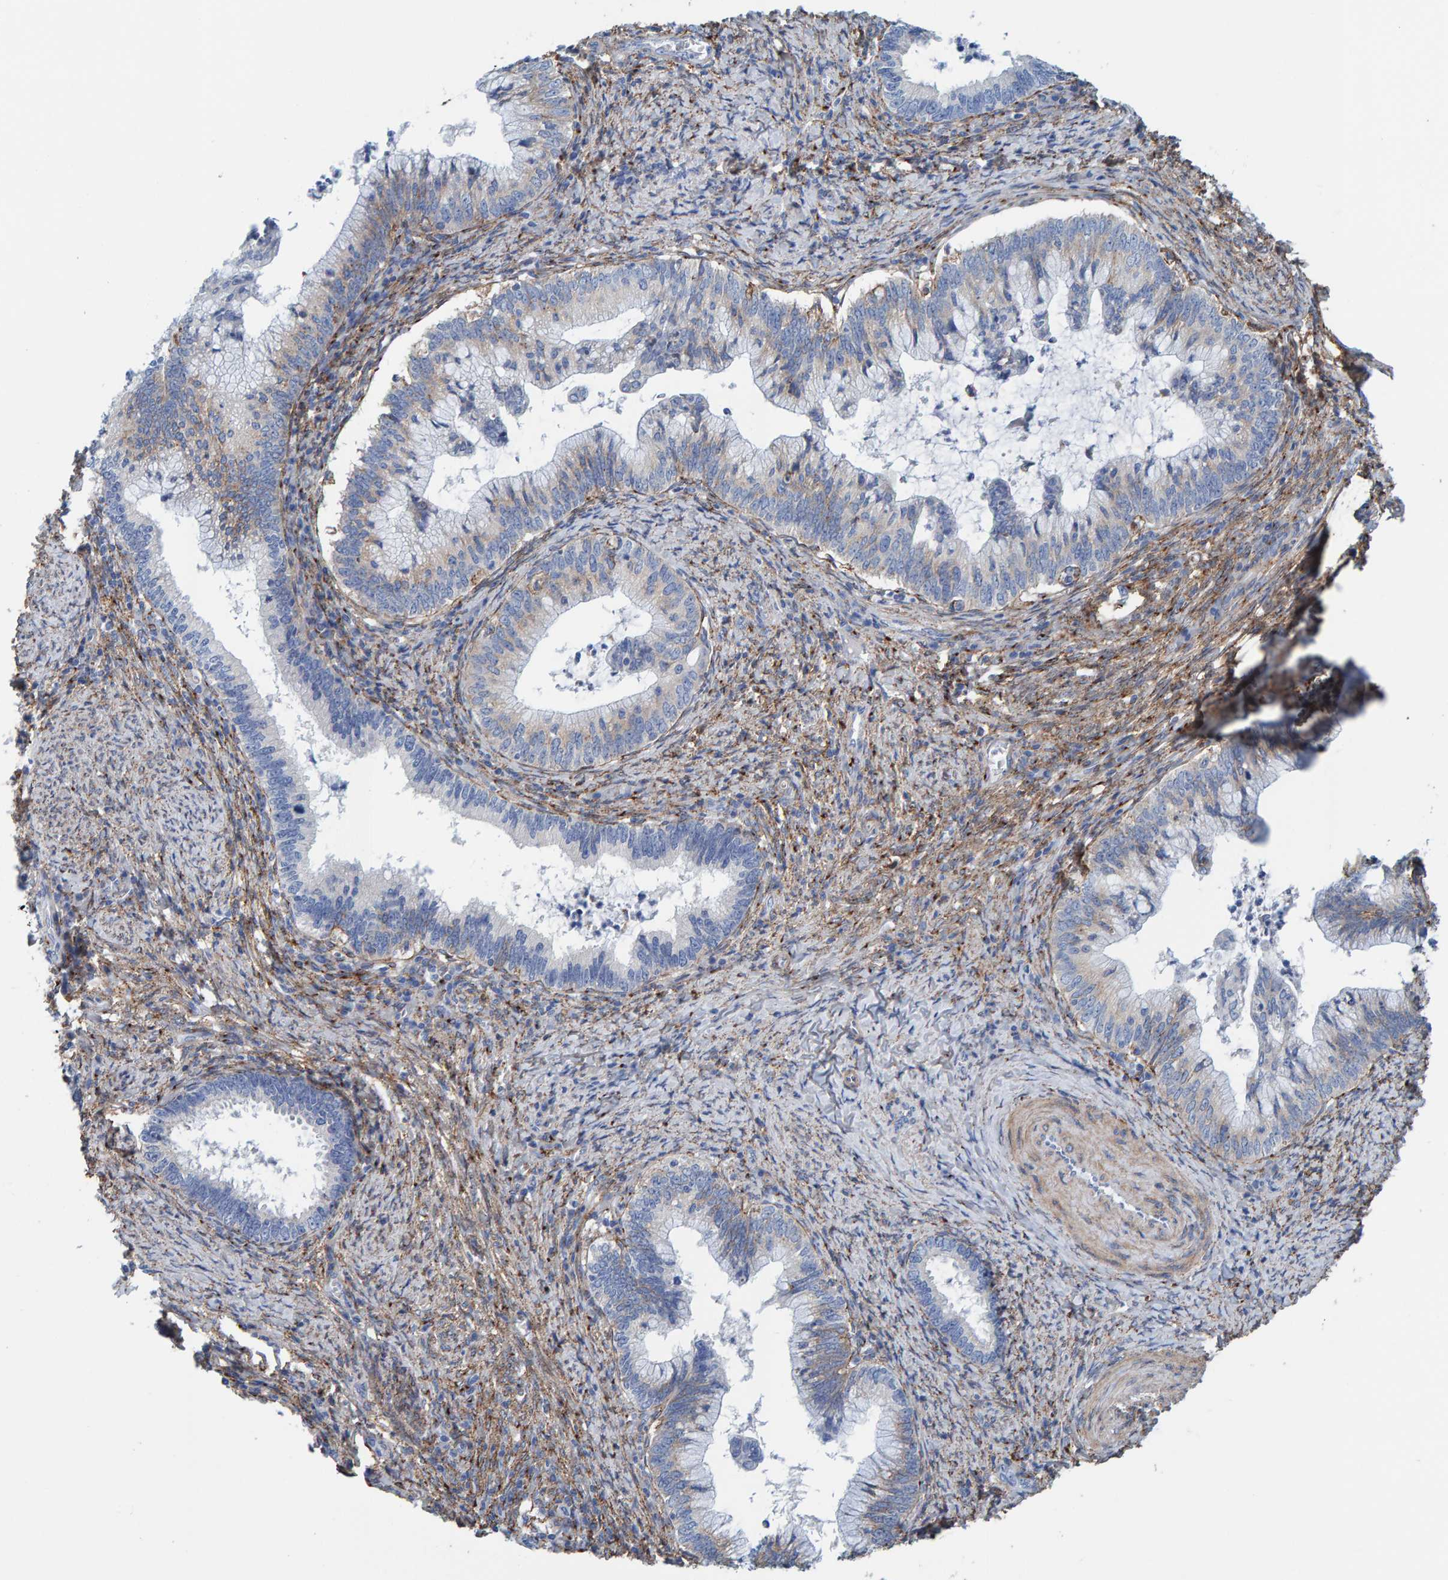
{"staining": {"intensity": "negative", "quantity": "none", "location": "none"}, "tissue": "cervical cancer", "cell_type": "Tumor cells", "image_type": "cancer", "snomed": [{"axis": "morphology", "description": "Adenocarcinoma, NOS"}, {"axis": "topography", "description": "Cervix"}], "caption": "Protein analysis of cervical adenocarcinoma demonstrates no significant expression in tumor cells.", "gene": "LRP1", "patient": {"sex": "female", "age": 36}}